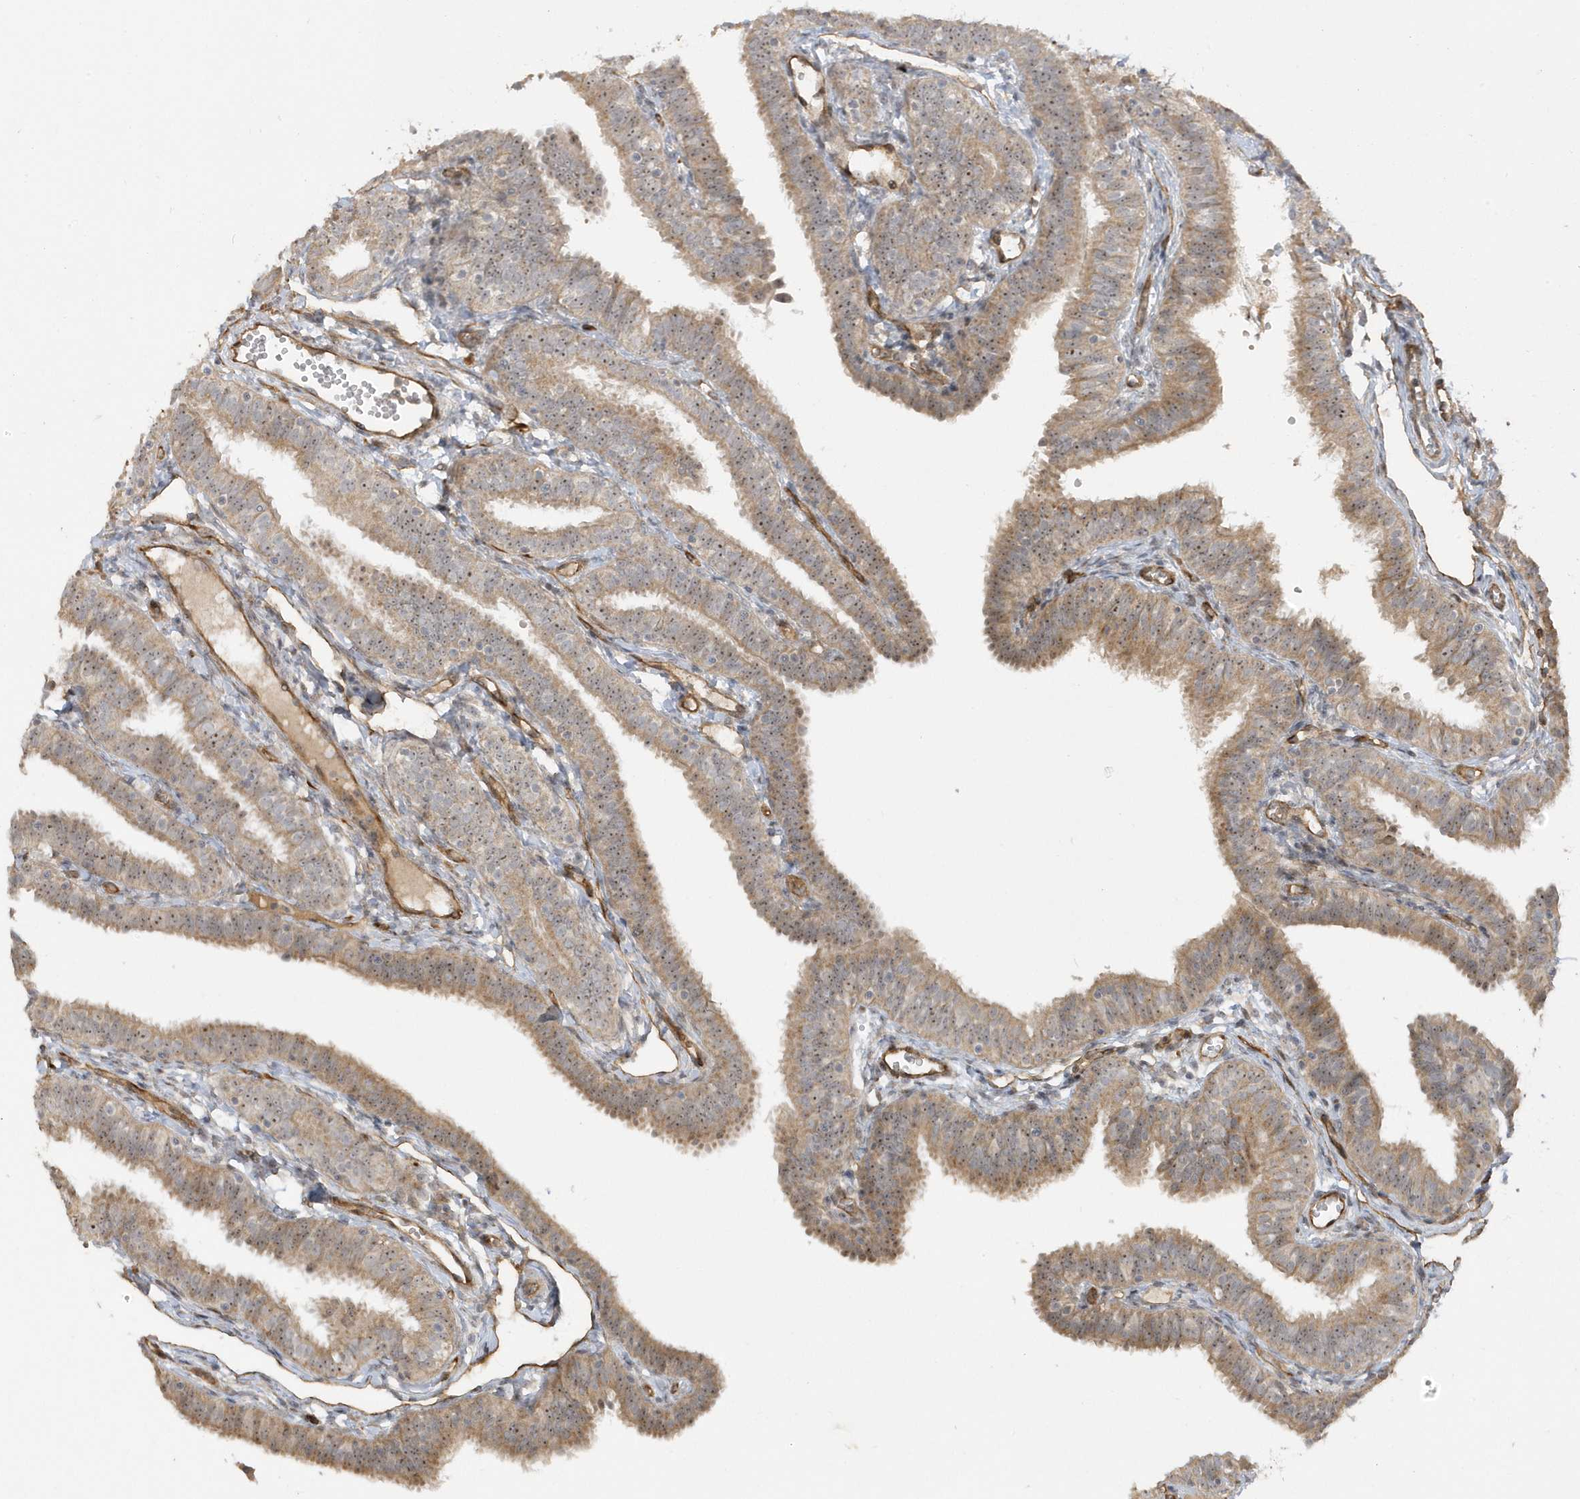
{"staining": {"intensity": "moderate", "quantity": ">75%", "location": "cytoplasmic/membranous"}, "tissue": "fallopian tube", "cell_type": "Glandular cells", "image_type": "normal", "snomed": [{"axis": "morphology", "description": "Normal tissue, NOS"}, {"axis": "topography", "description": "Fallopian tube"}], "caption": "Glandular cells show medium levels of moderate cytoplasmic/membranous positivity in approximately >75% of cells in benign human fallopian tube.", "gene": "ECM2", "patient": {"sex": "female", "age": 35}}